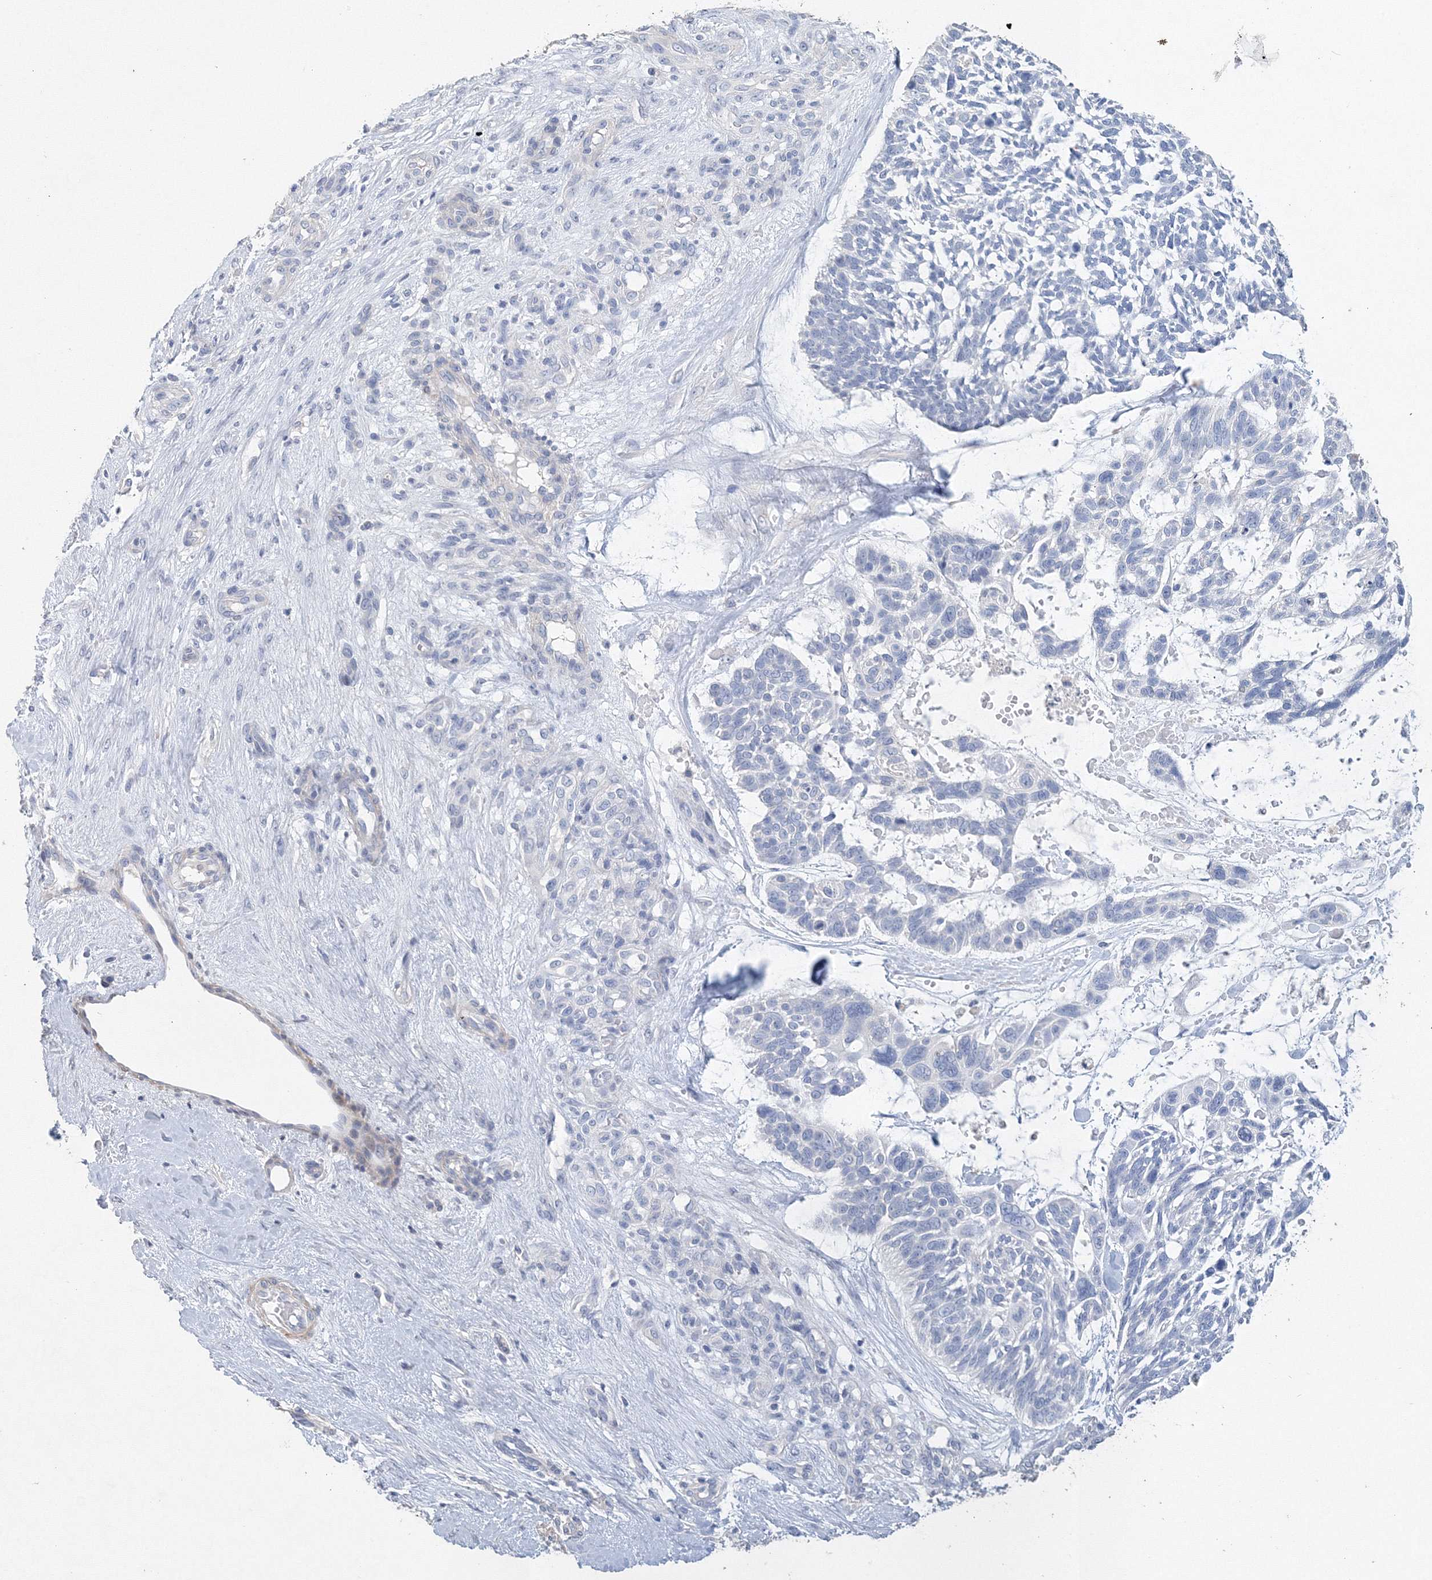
{"staining": {"intensity": "negative", "quantity": "none", "location": "none"}, "tissue": "skin cancer", "cell_type": "Tumor cells", "image_type": "cancer", "snomed": [{"axis": "morphology", "description": "Basal cell carcinoma"}, {"axis": "topography", "description": "Skin"}], "caption": "Immunohistochemical staining of human skin cancer (basal cell carcinoma) reveals no significant positivity in tumor cells.", "gene": "OSBPL6", "patient": {"sex": "male", "age": 88}}